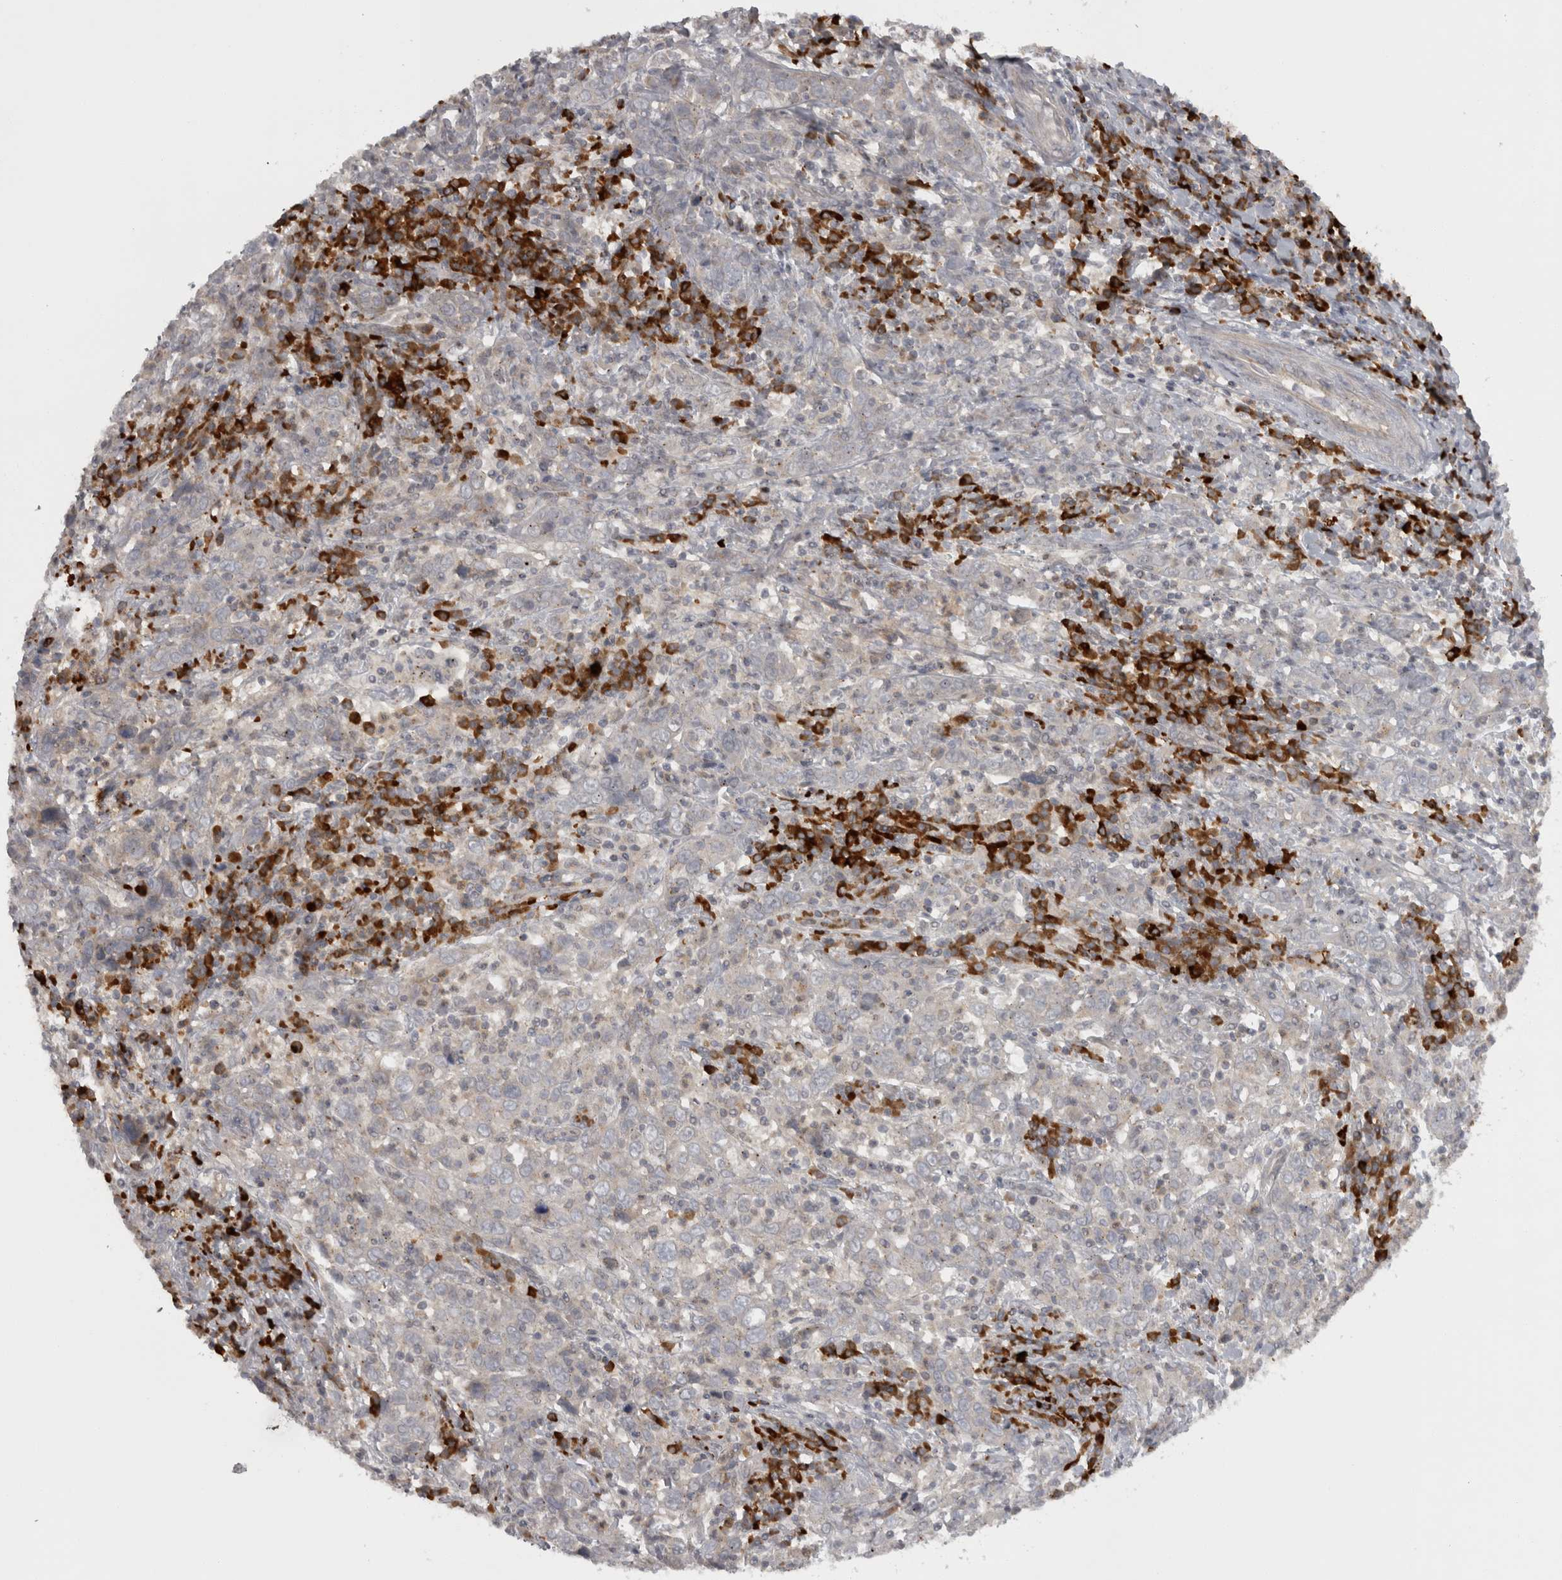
{"staining": {"intensity": "negative", "quantity": "none", "location": "none"}, "tissue": "cervical cancer", "cell_type": "Tumor cells", "image_type": "cancer", "snomed": [{"axis": "morphology", "description": "Squamous cell carcinoma, NOS"}, {"axis": "topography", "description": "Cervix"}], "caption": "Human cervical squamous cell carcinoma stained for a protein using IHC demonstrates no expression in tumor cells.", "gene": "SLCO5A1", "patient": {"sex": "female", "age": 46}}